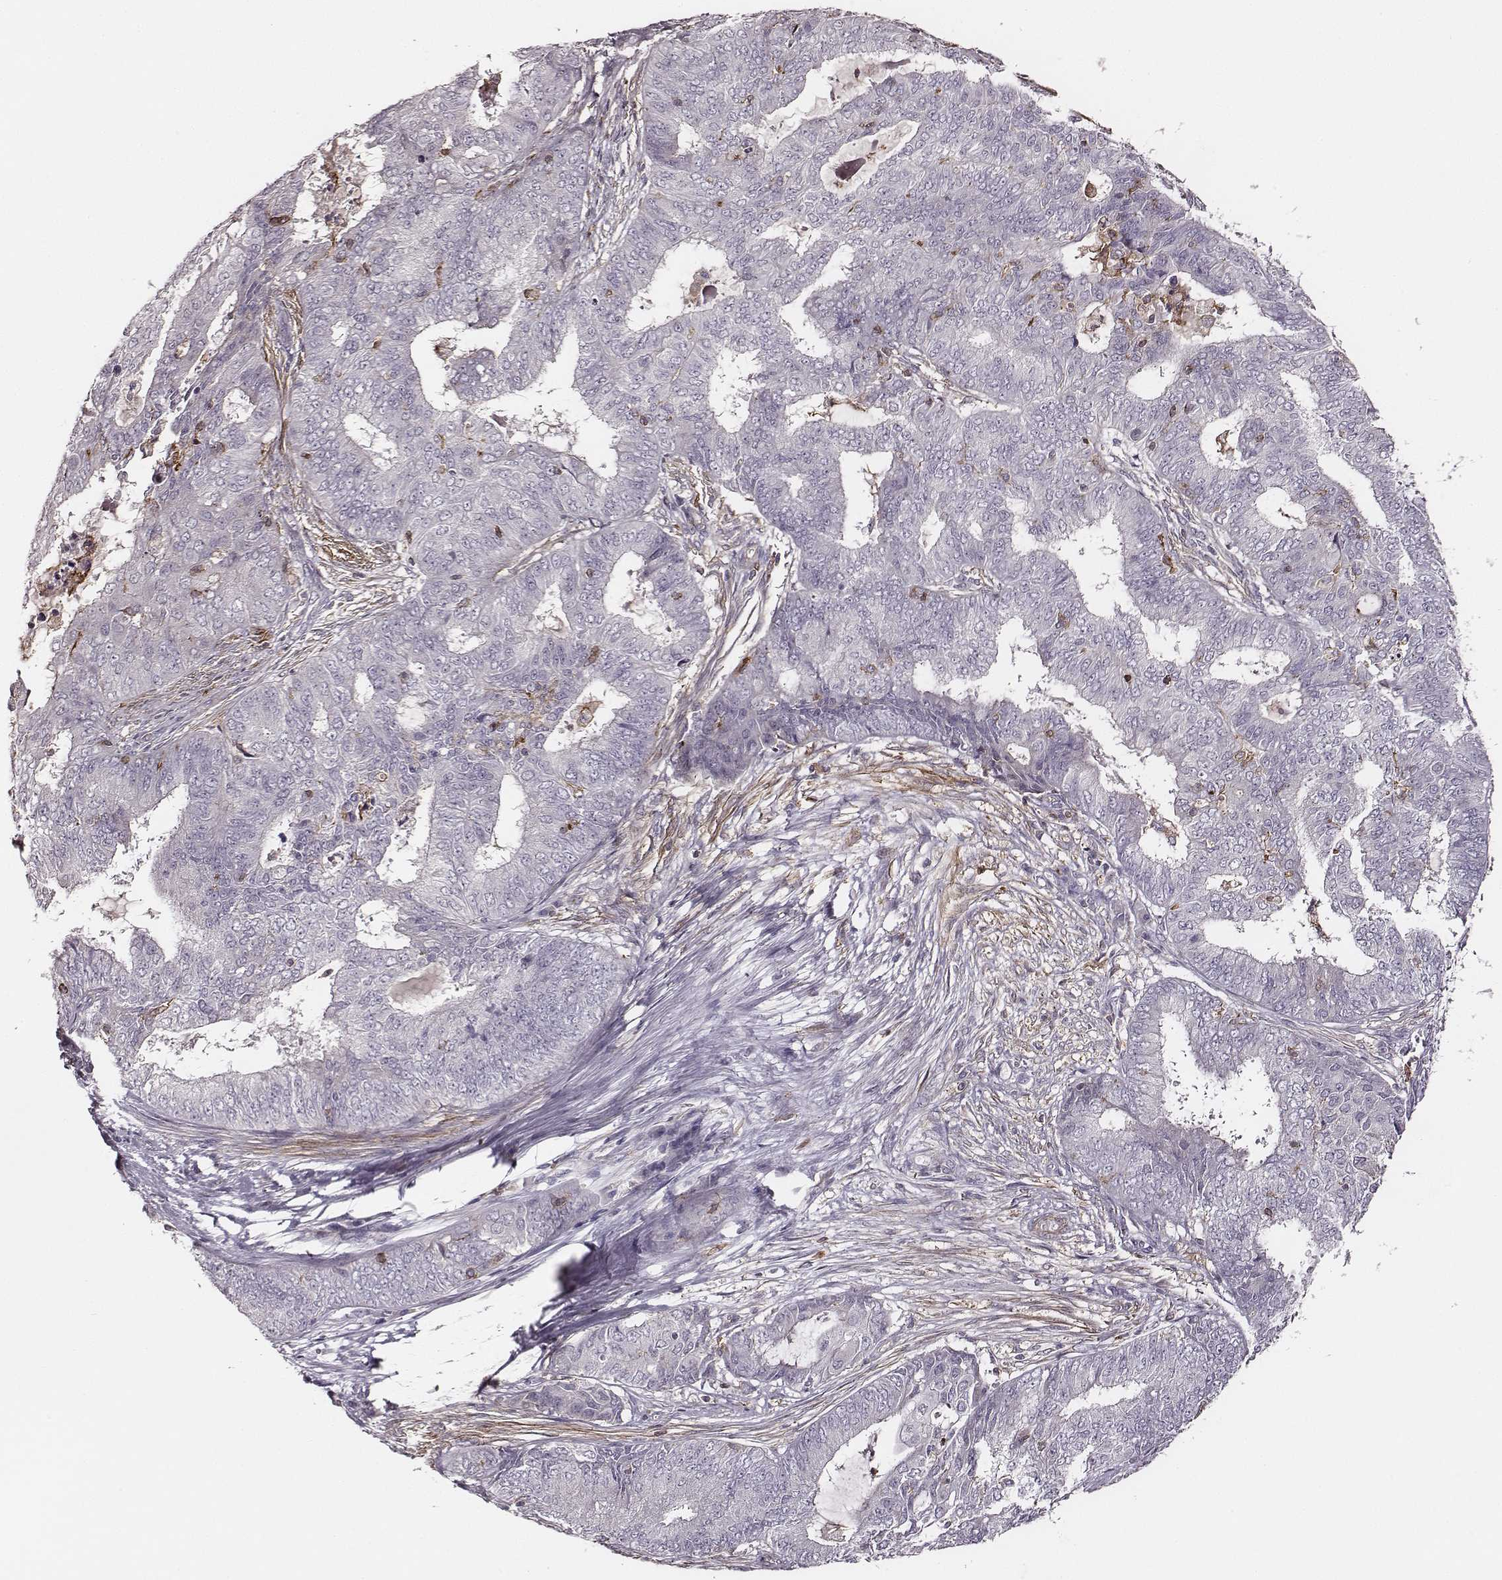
{"staining": {"intensity": "negative", "quantity": "none", "location": "none"}, "tissue": "endometrial cancer", "cell_type": "Tumor cells", "image_type": "cancer", "snomed": [{"axis": "morphology", "description": "Adenocarcinoma, NOS"}, {"axis": "topography", "description": "Endometrium"}], "caption": "A micrograph of human adenocarcinoma (endometrial) is negative for staining in tumor cells.", "gene": "ZYX", "patient": {"sex": "female", "age": 62}}